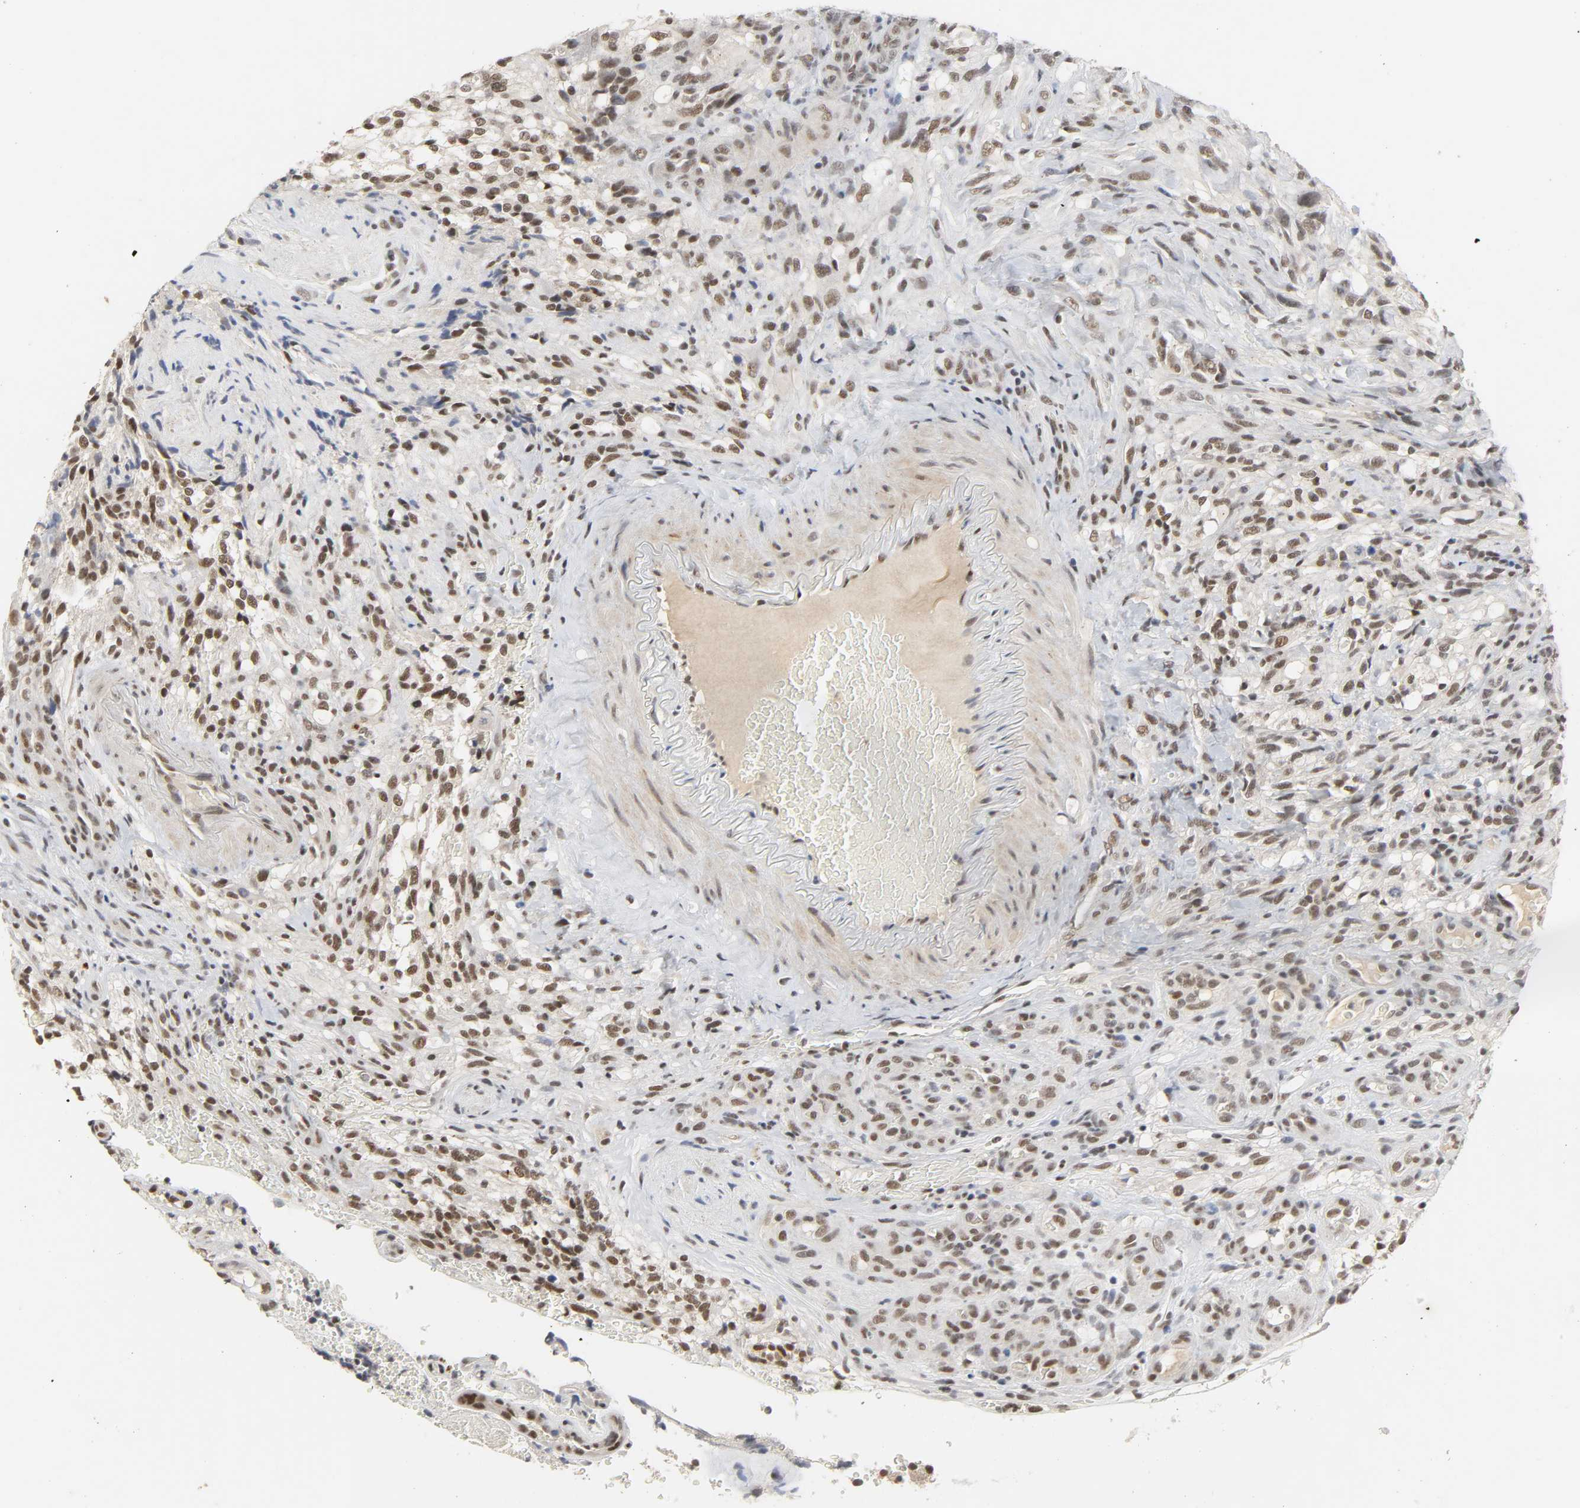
{"staining": {"intensity": "moderate", "quantity": ">75%", "location": "nuclear"}, "tissue": "glioma", "cell_type": "Tumor cells", "image_type": "cancer", "snomed": [{"axis": "morphology", "description": "Normal tissue, NOS"}, {"axis": "morphology", "description": "Glioma, malignant, High grade"}, {"axis": "topography", "description": "Cerebral cortex"}], "caption": "Glioma stained with a protein marker demonstrates moderate staining in tumor cells.", "gene": "NCOA6", "patient": {"sex": "male", "age": 75}}